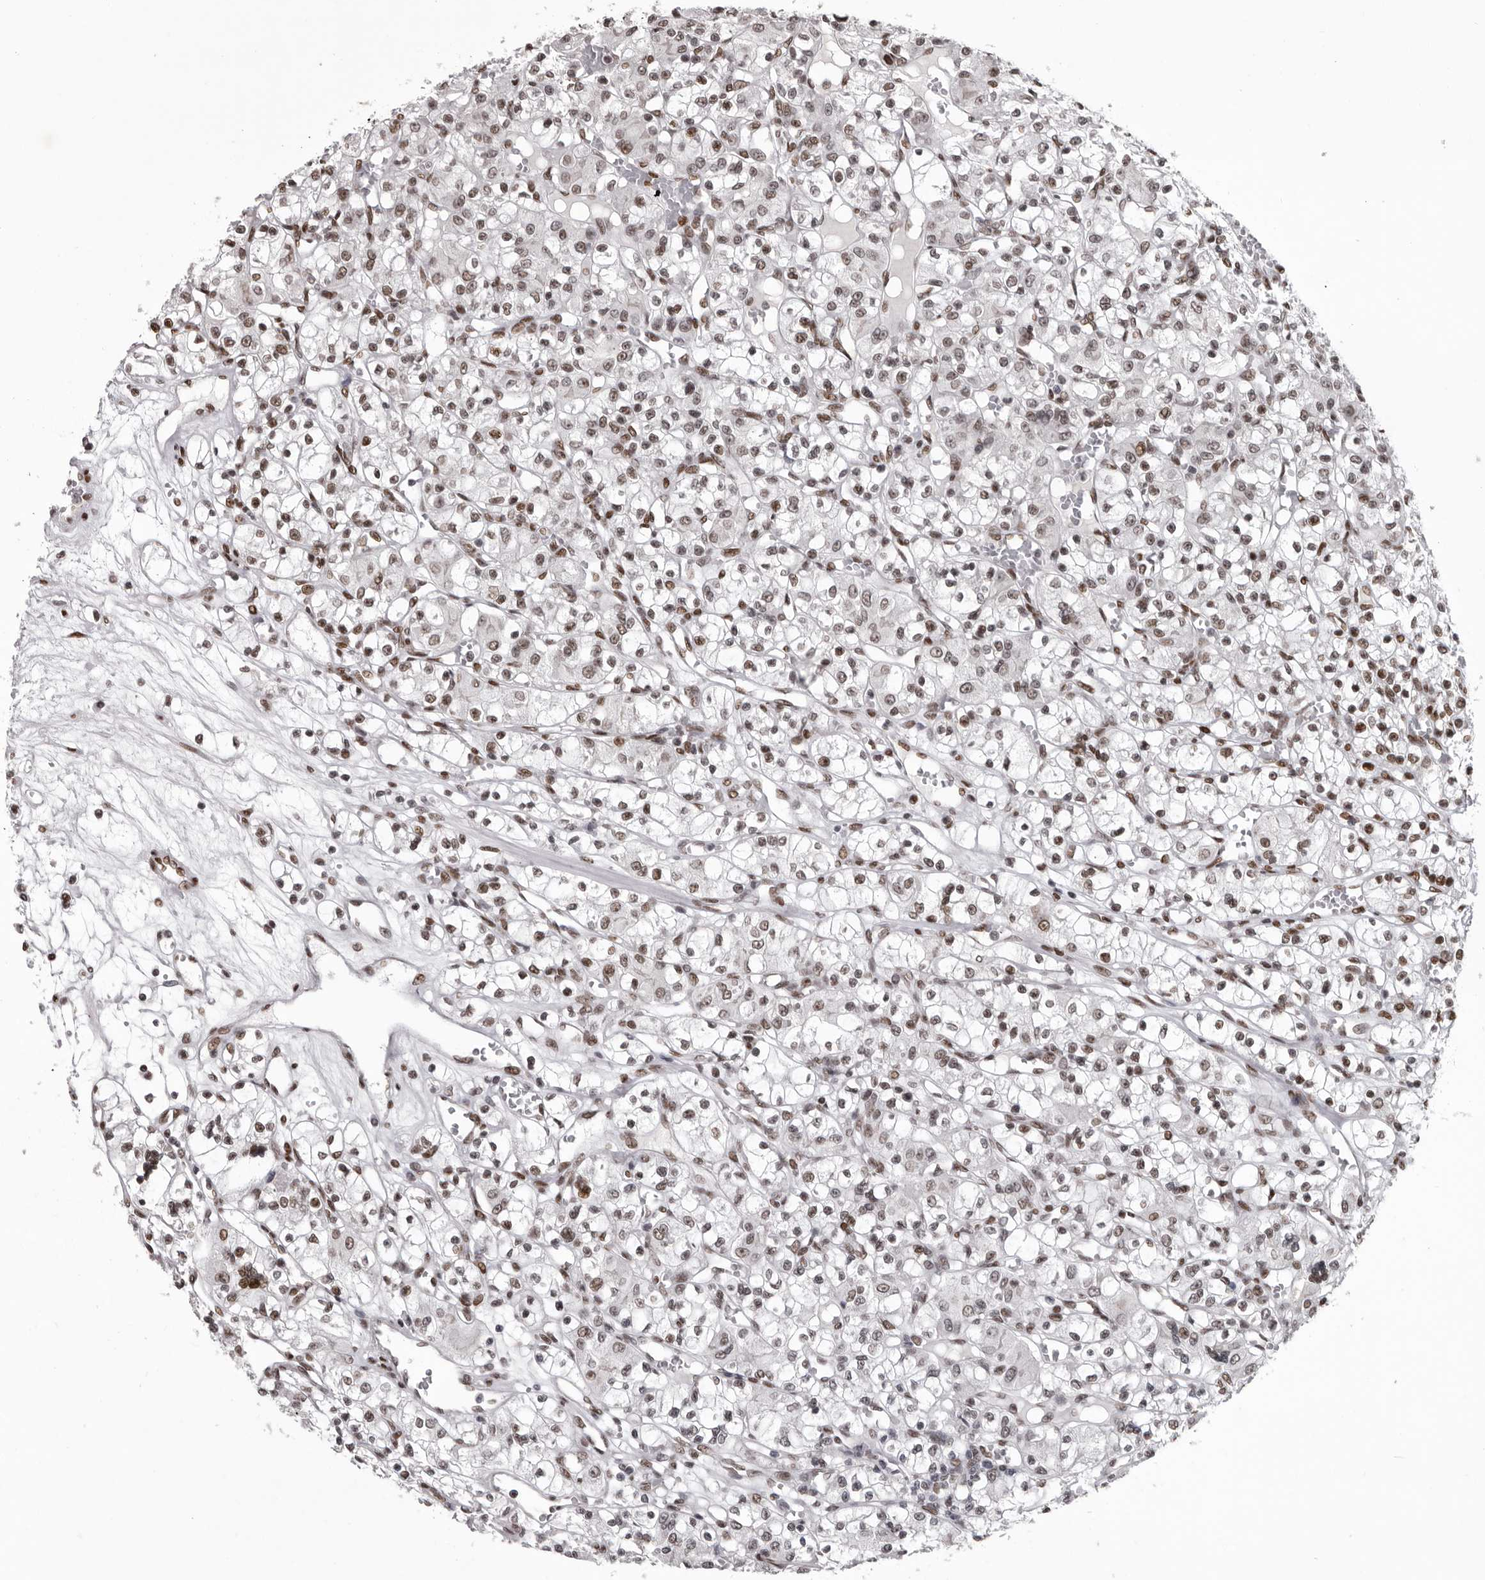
{"staining": {"intensity": "moderate", "quantity": "25%-75%", "location": "nuclear"}, "tissue": "renal cancer", "cell_type": "Tumor cells", "image_type": "cancer", "snomed": [{"axis": "morphology", "description": "Adenocarcinoma, NOS"}, {"axis": "topography", "description": "Kidney"}], "caption": "Immunohistochemical staining of human renal adenocarcinoma reveals moderate nuclear protein positivity in approximately 25%-75% of tumor cells.", "gene": "NUMA1", "patient": {"sex": "female", "age": 59}}